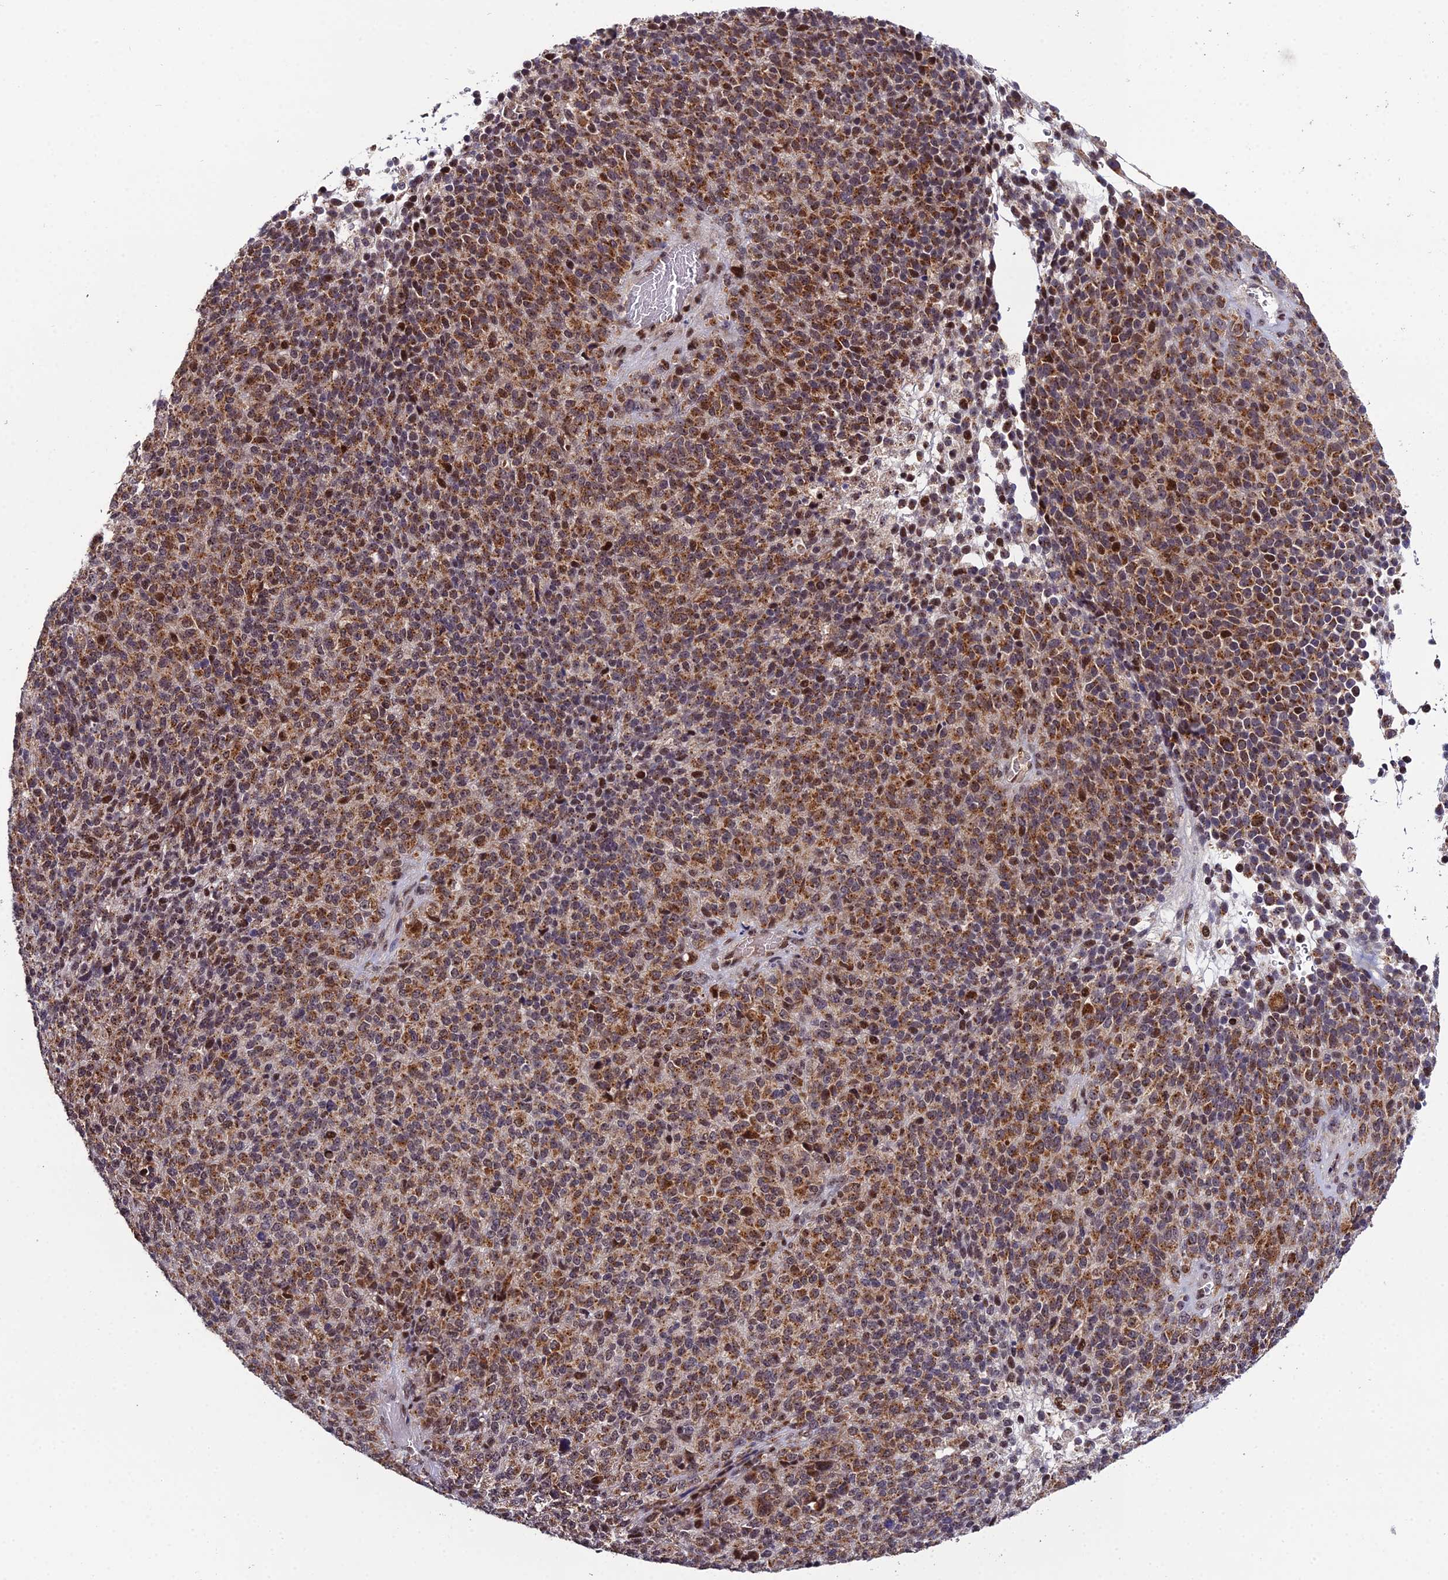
{"staining": {"intensity": "moderate", "quantity": "25%-75%", "location": "cytoplasmic/membranous,nuclear"}, "tissue": "melanoma", "cell_type": "Tumor cells", "image_type": "cancer", "snomed": [{"axis": "morphology", "description": "Malignant melanoma, Metastatic site"}, {"axis": "topography", "description": "Brain"}], "caption": "Malignant melanoma (metastatic site) stained with DAB (3,3'-diaminobenzidine) immunohistochemistry reveals medium levels of moderate cytoplasmic/membranous and nuclear staining in about 25%-75% of tumor cells.", "gene": "ARL2", "patient": {"sex": "female", "age": 56}}